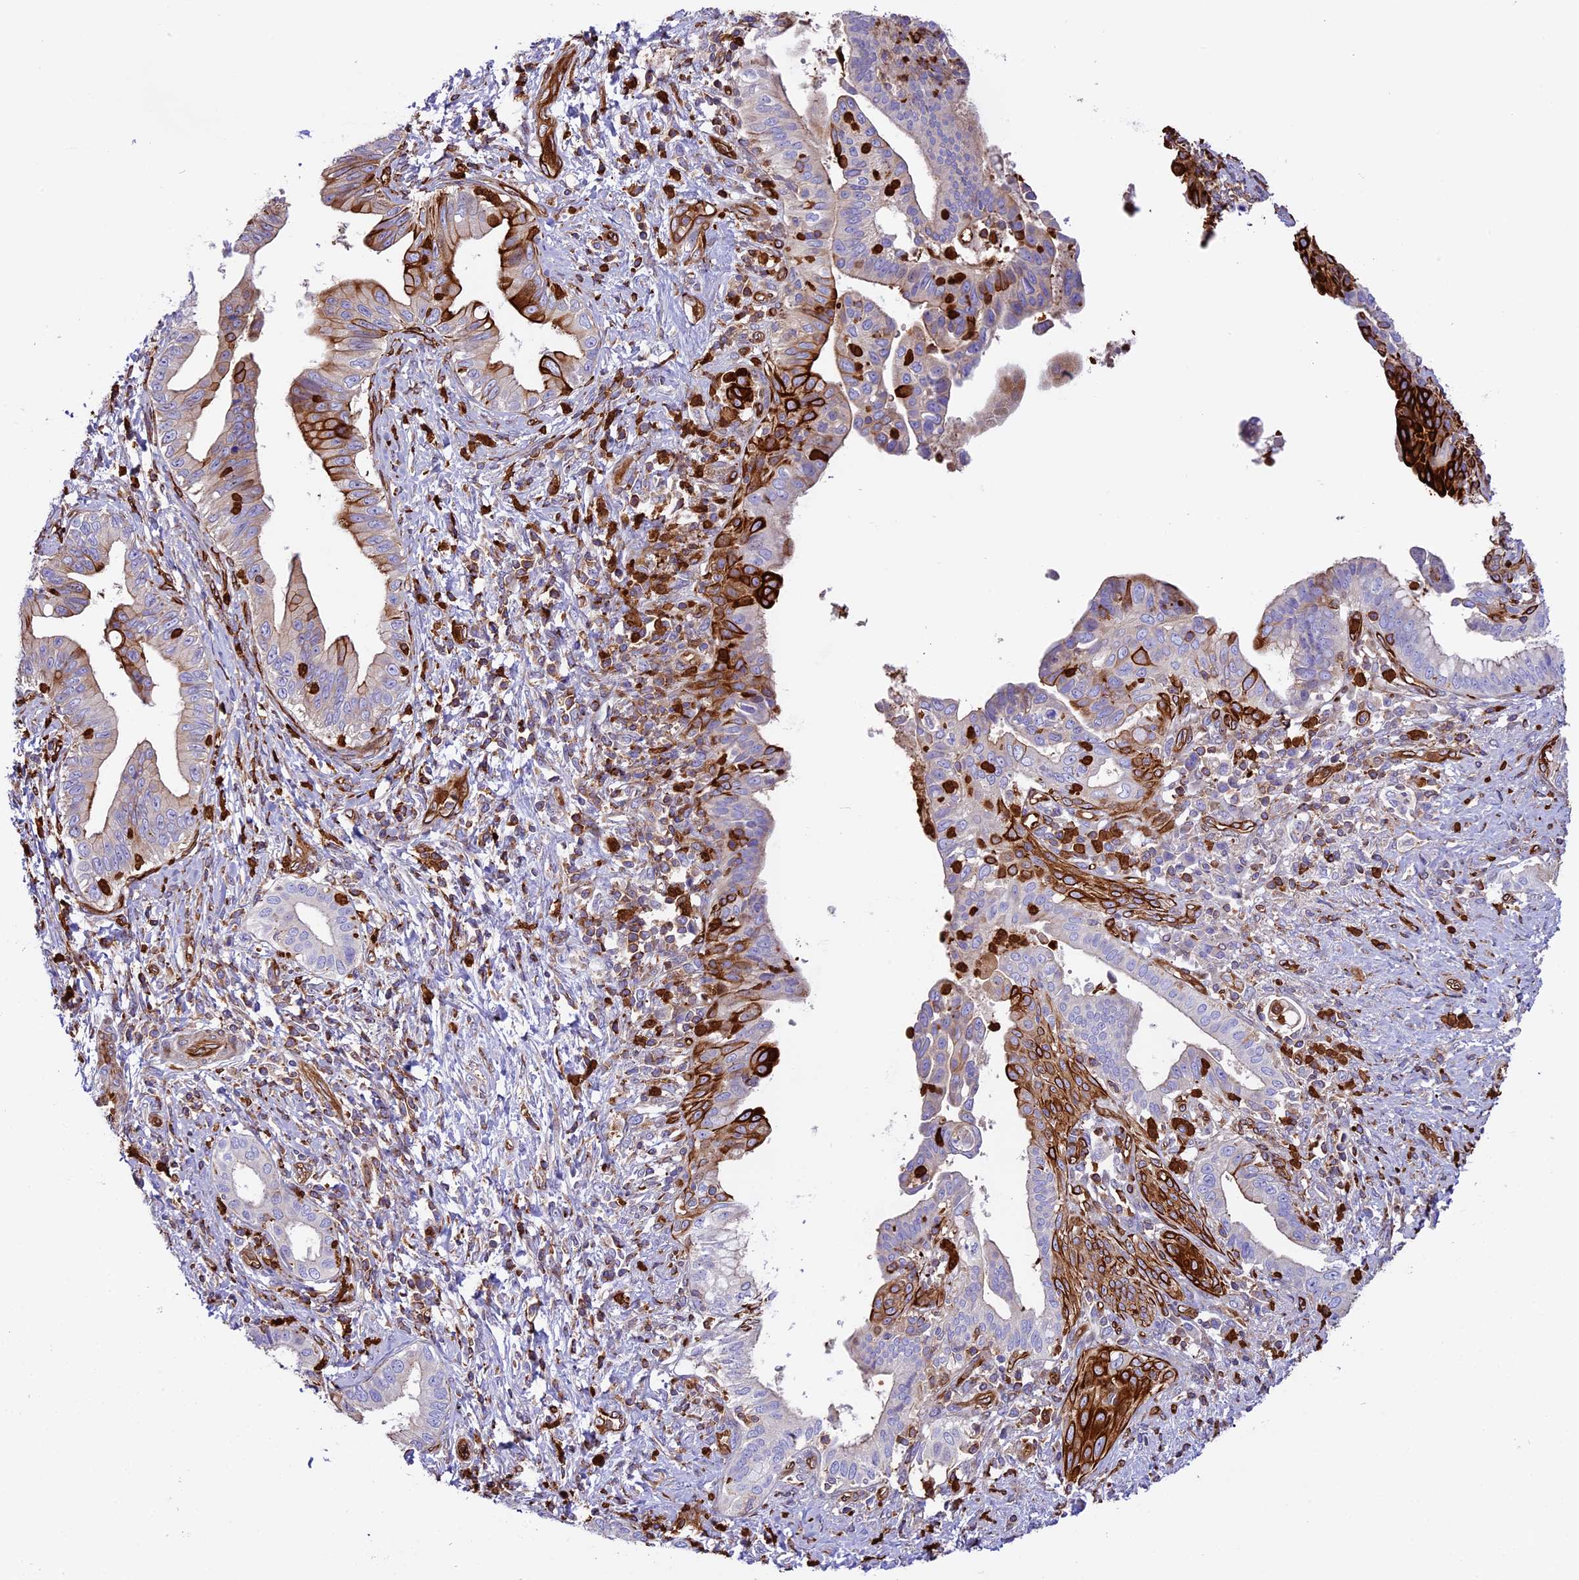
{"staining": {"intensity": "strong", "quantity": "<25%", "location": "cytoplasmic/membranous"}, "tissue": "pancreatic cancer", "cell_type": "Tumor cells", "image_type": "cancer", "snomed": [{"axis": "morphology", "description": "Adenocarcinoma, NOS"}, {"axis": "topography", "description": "Pancreas"}], "caption": "Pancreatic cancer was stained to show a protein in brown. There is medium levels of strong cytoplasmic/membranous positivity in about <25% of tumor cells. (brown staining indicates protein expression, while blue staining denotes nuclei).", "gene": "CD99L2", "patient": {"sex": "female", "age": 55}}